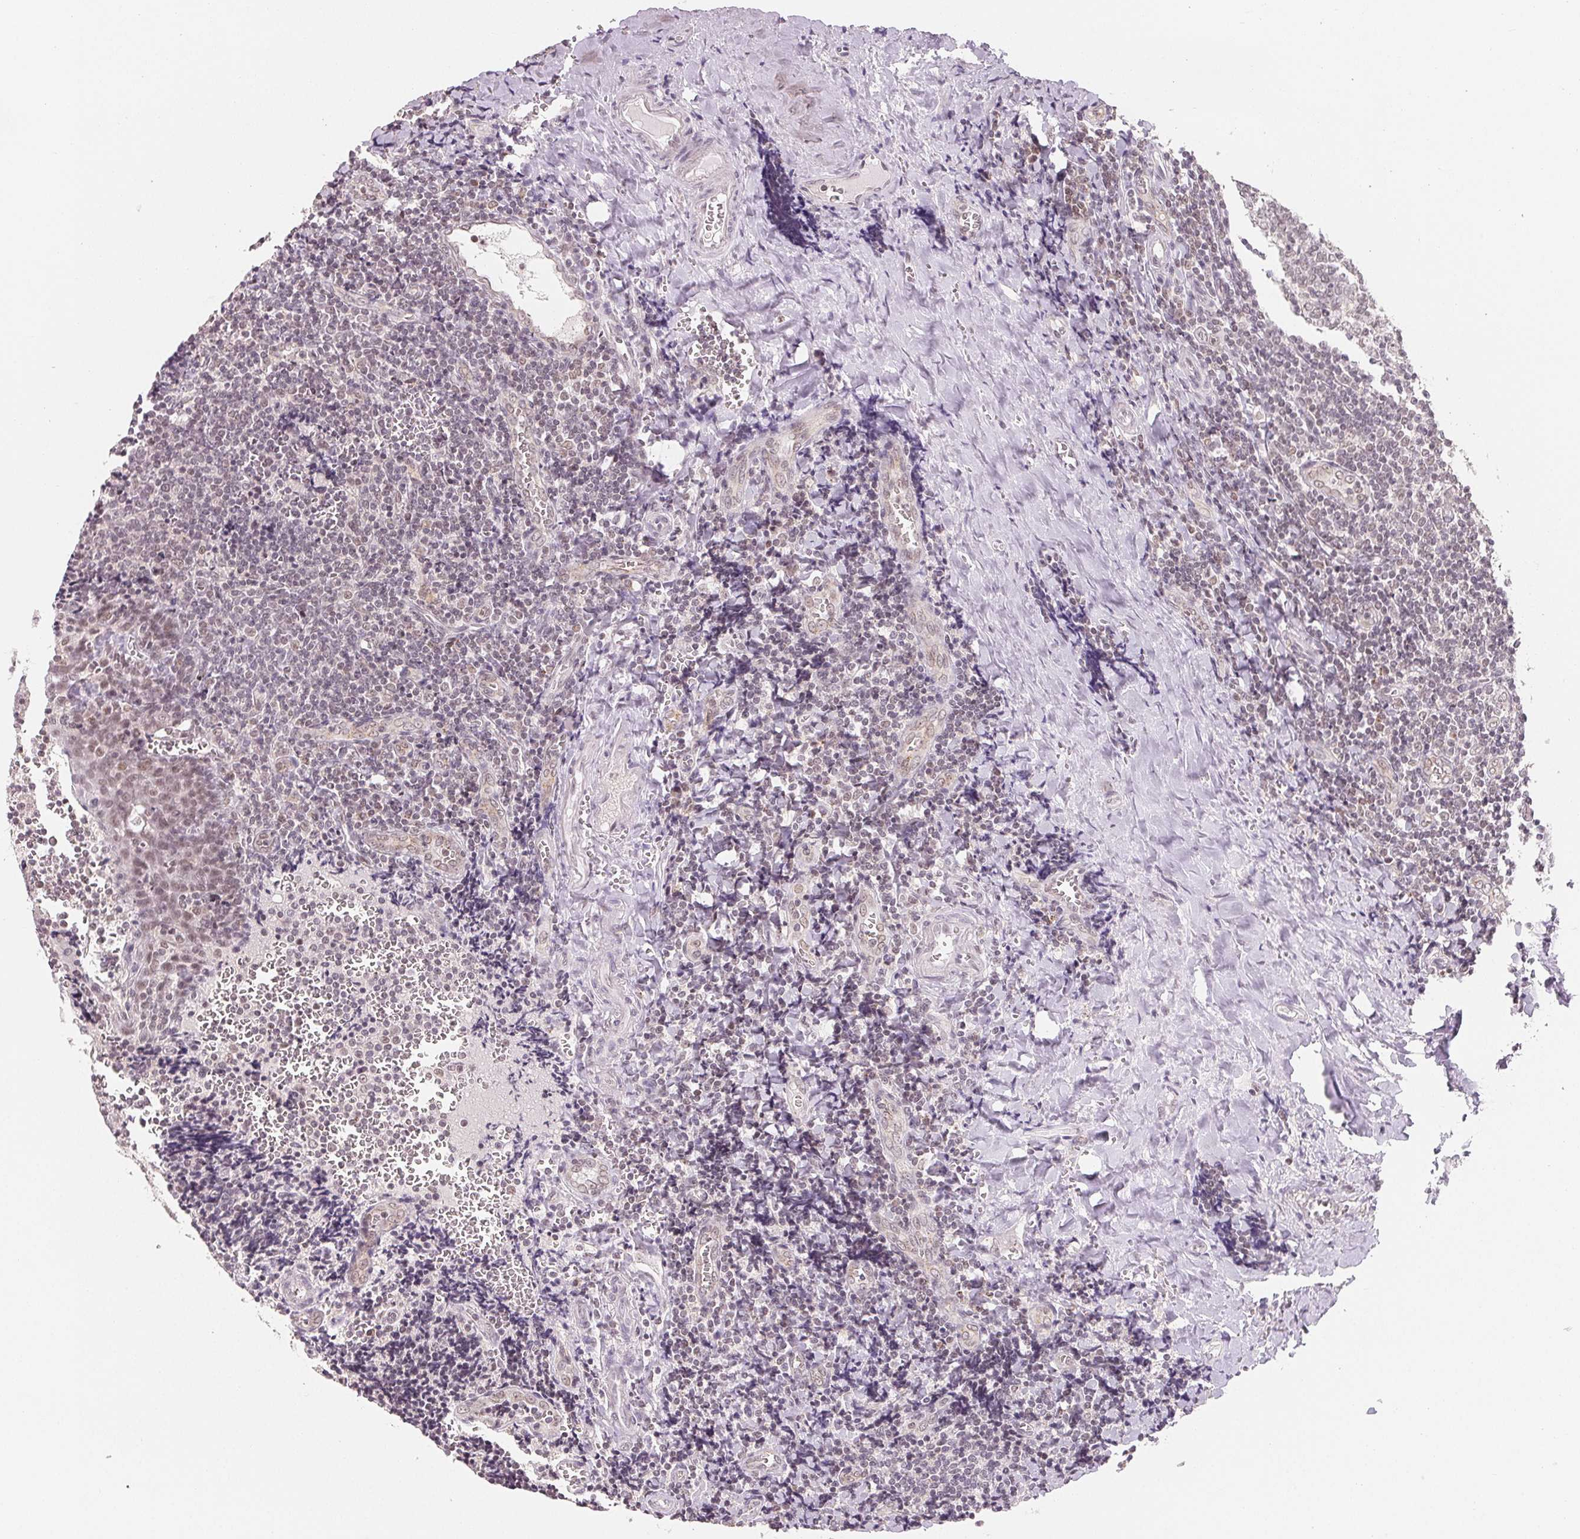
{"staining": {"intensity": "negative", "quantity": "none", "location": "none"}, "tissue": "tonsil", "cell_type": "Germinal center cells", "image_type": "normal", "snomed": [{"axis": "morphology", "description": "Normal tissue, NOS"}, {"axis": "morphology", "description": "Inflammation, NOS"}, {"axis": "topography", "description": "Tonsil"}], "caption": "There is no significant staining in germinal center cells of tonsil. (Brightfield microscopy of DAB IHC at high magnification).", "gene": "NXF3", "patient": {"sex": "female", "age": 31}}